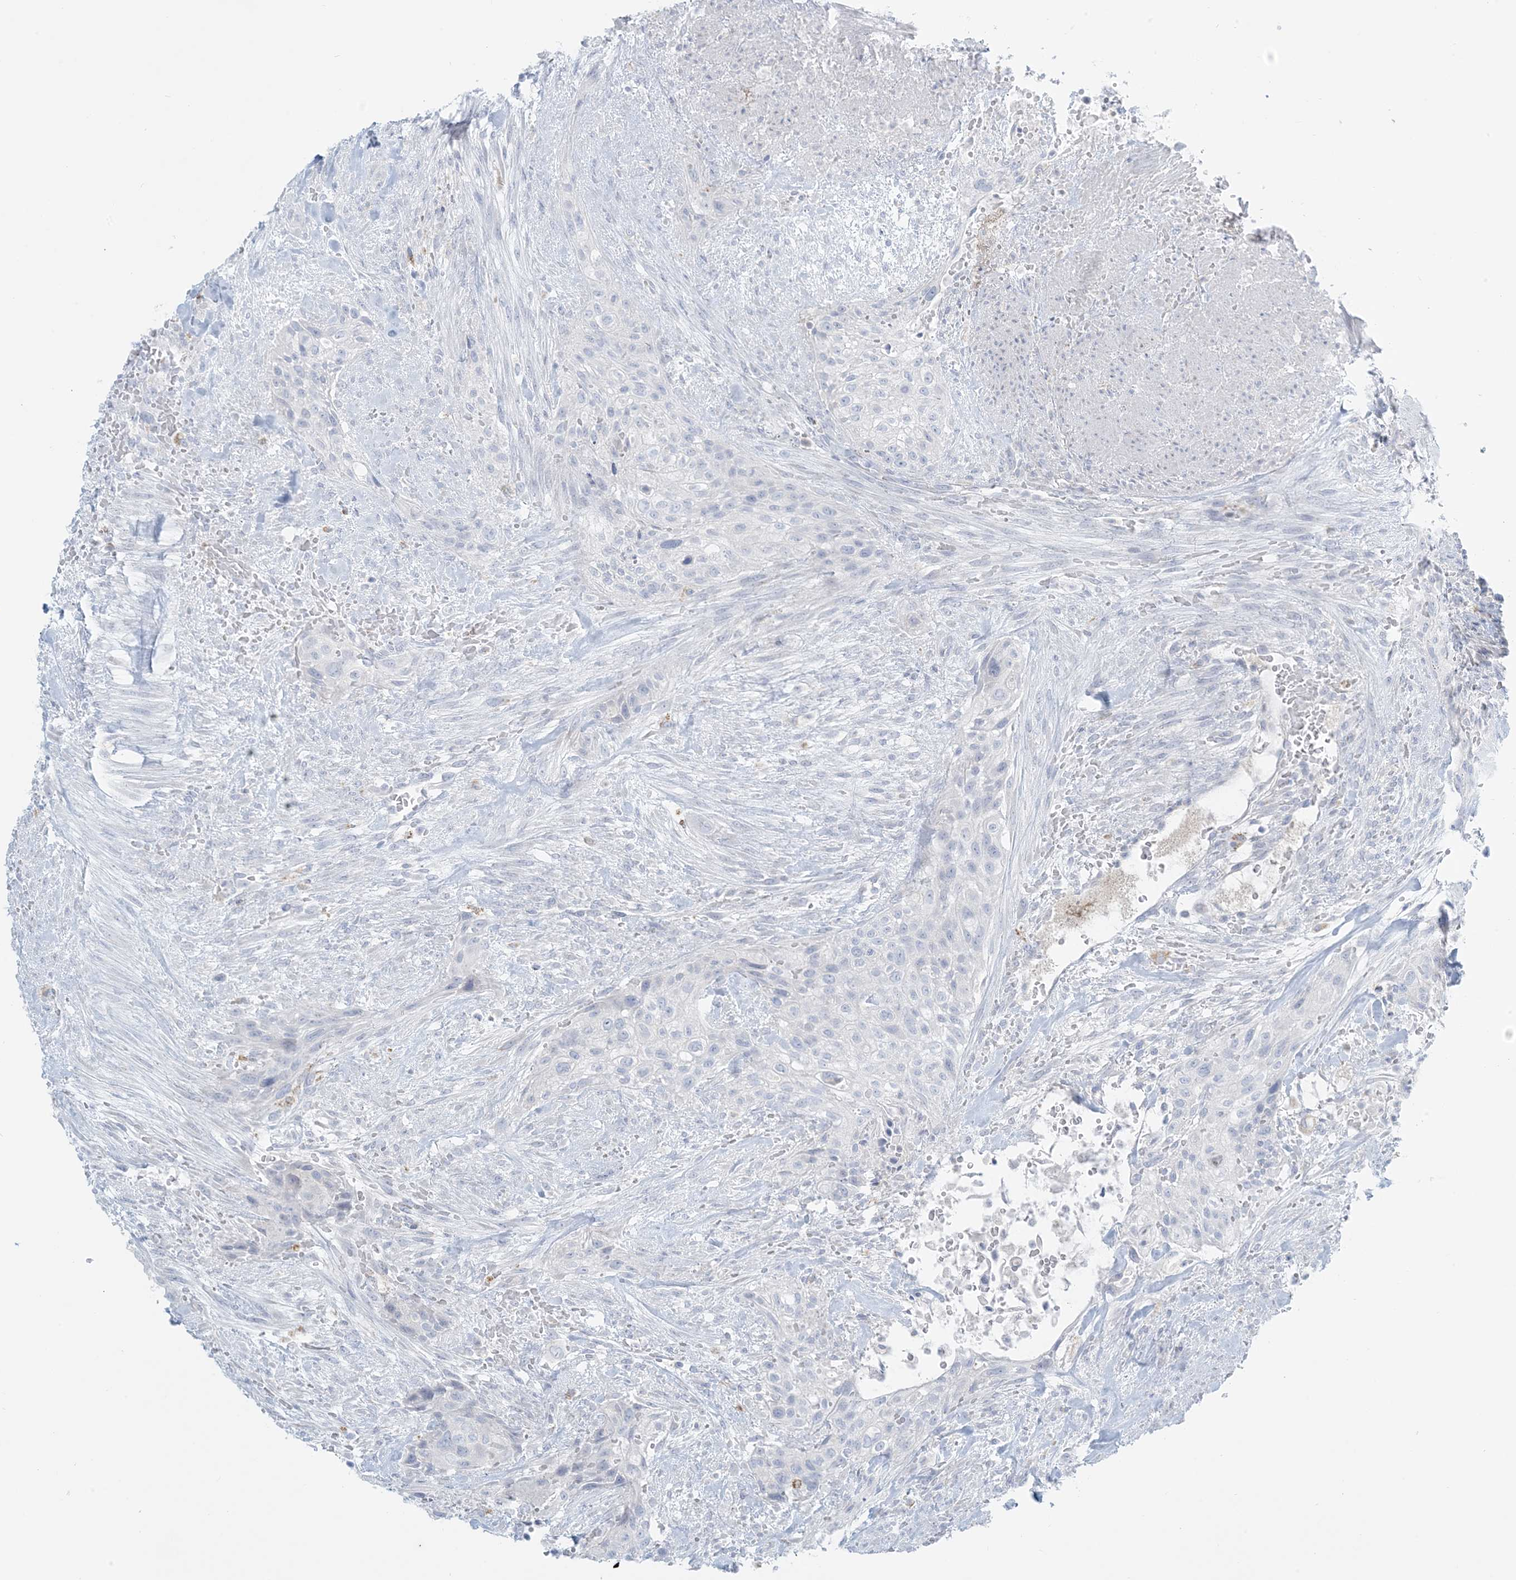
{"staining": {"intensity": "negative", "quantity": "none", "location": "none"}, "tissue": "urothelial cancer", "cell_type": "Tumor cells", "image_type": "cancer", "snomed": [{"axis": "morphology", "description": "Urothelial carcinoma, High grade"}, {"axis": "topography", "description": "Urinary bladder"}], "caption": "High magnification brightfield microscopy of urothelial cancer stained with DAB (brown) and counterstained with hematoxylin (blue): tumor cells show no significant staining.", "gene": "ZDHHC4", "patient": {"sex": "male", "age": 35}}